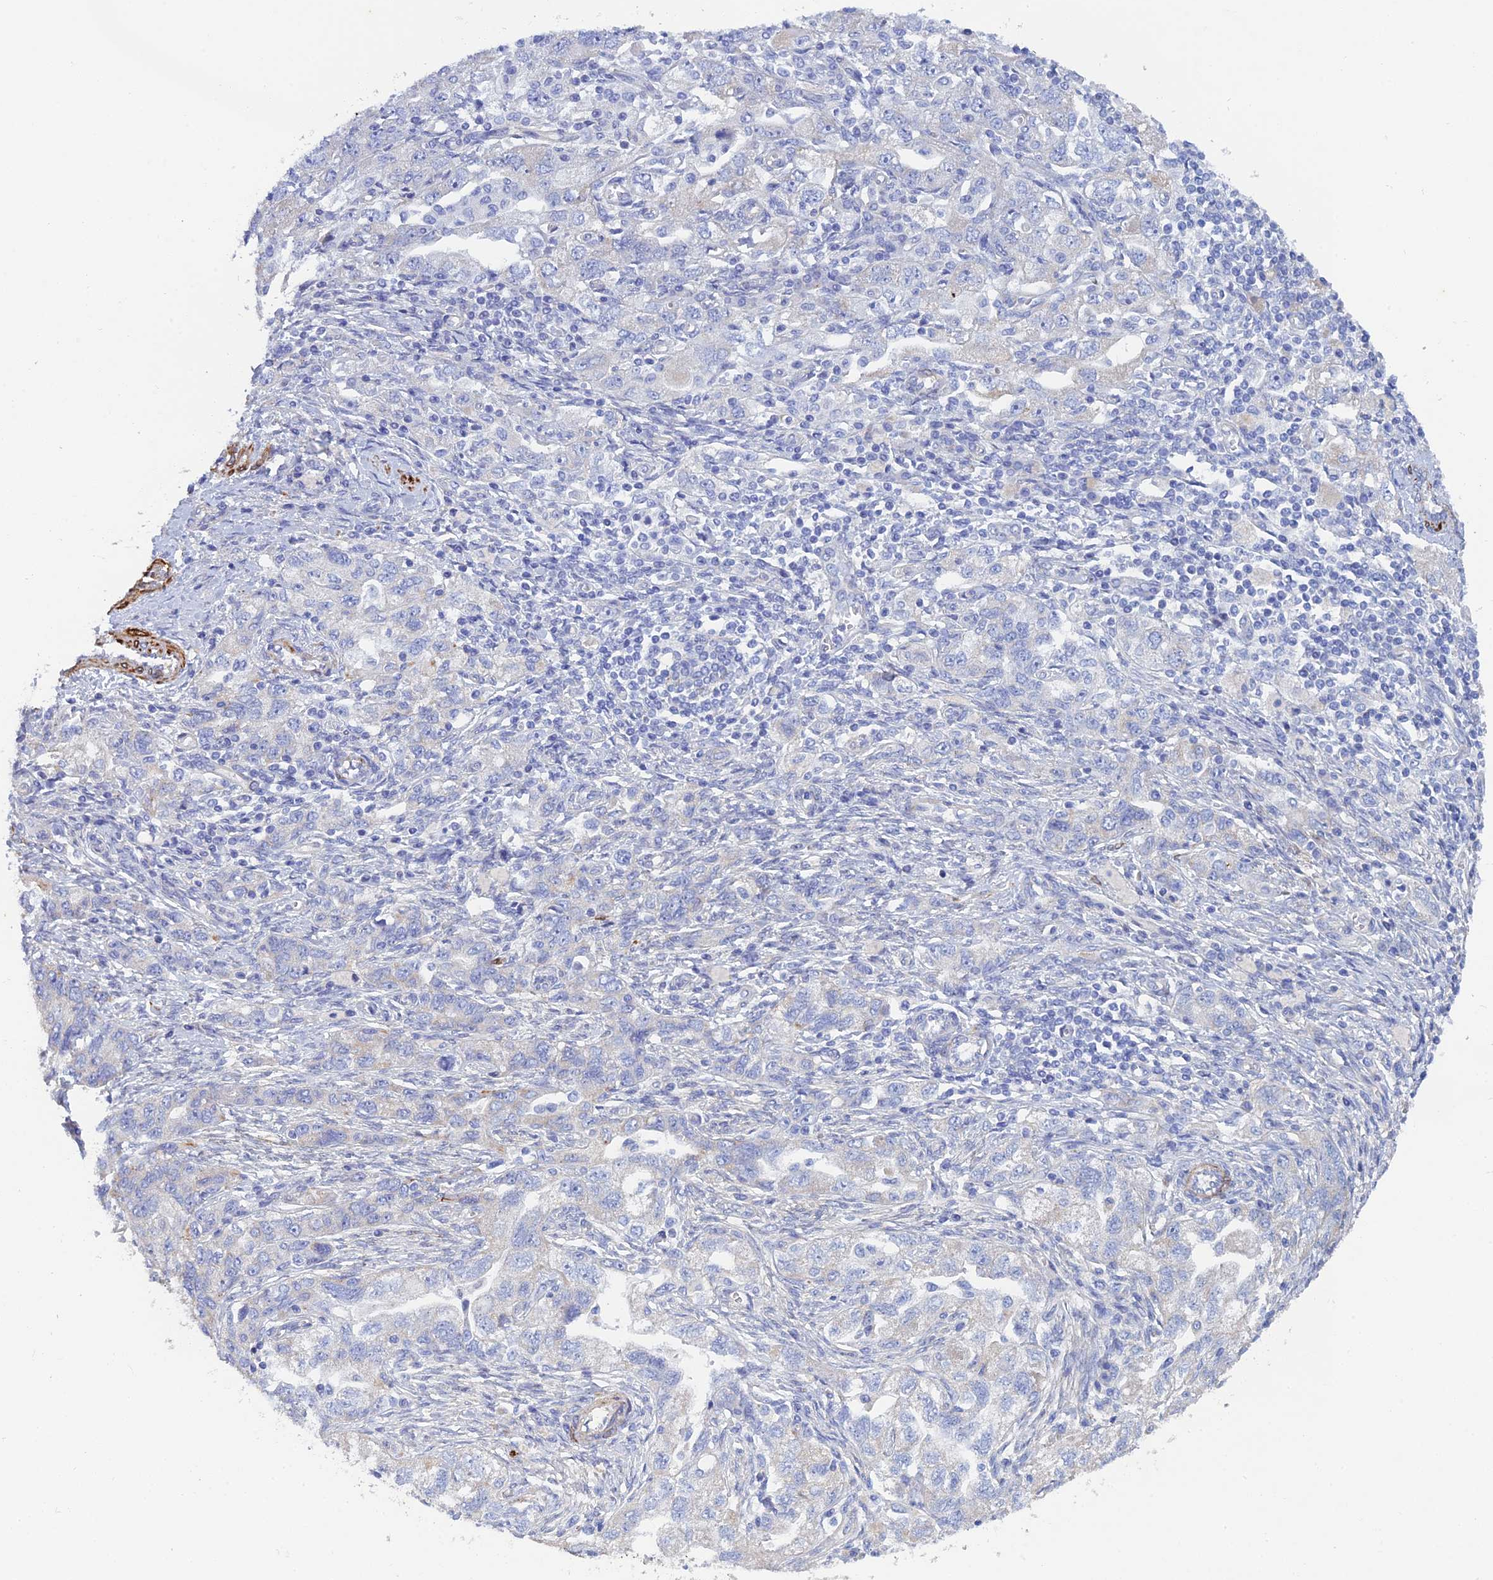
{"staining": {"intensity": "negative", "quantity": "none", "location": "none"}, "tissue": "ovarian cancer", "cell_type": "Tumor cells", "image_type": "cancer", "snomed": [{"axis": "morphology", "description": "Carcinoma, NOS"}, {"axis": "morphology", "description": "Cystadenocarcinoma, serous, NOS"}, {"axis": "topography", "description": "Ovary"}], "caption": "Tumor cells are negative for protein expression in human carcinoma (ovarian).", "gene": "PCDHA8", "patient": {"sex": "female", "age": 69}}